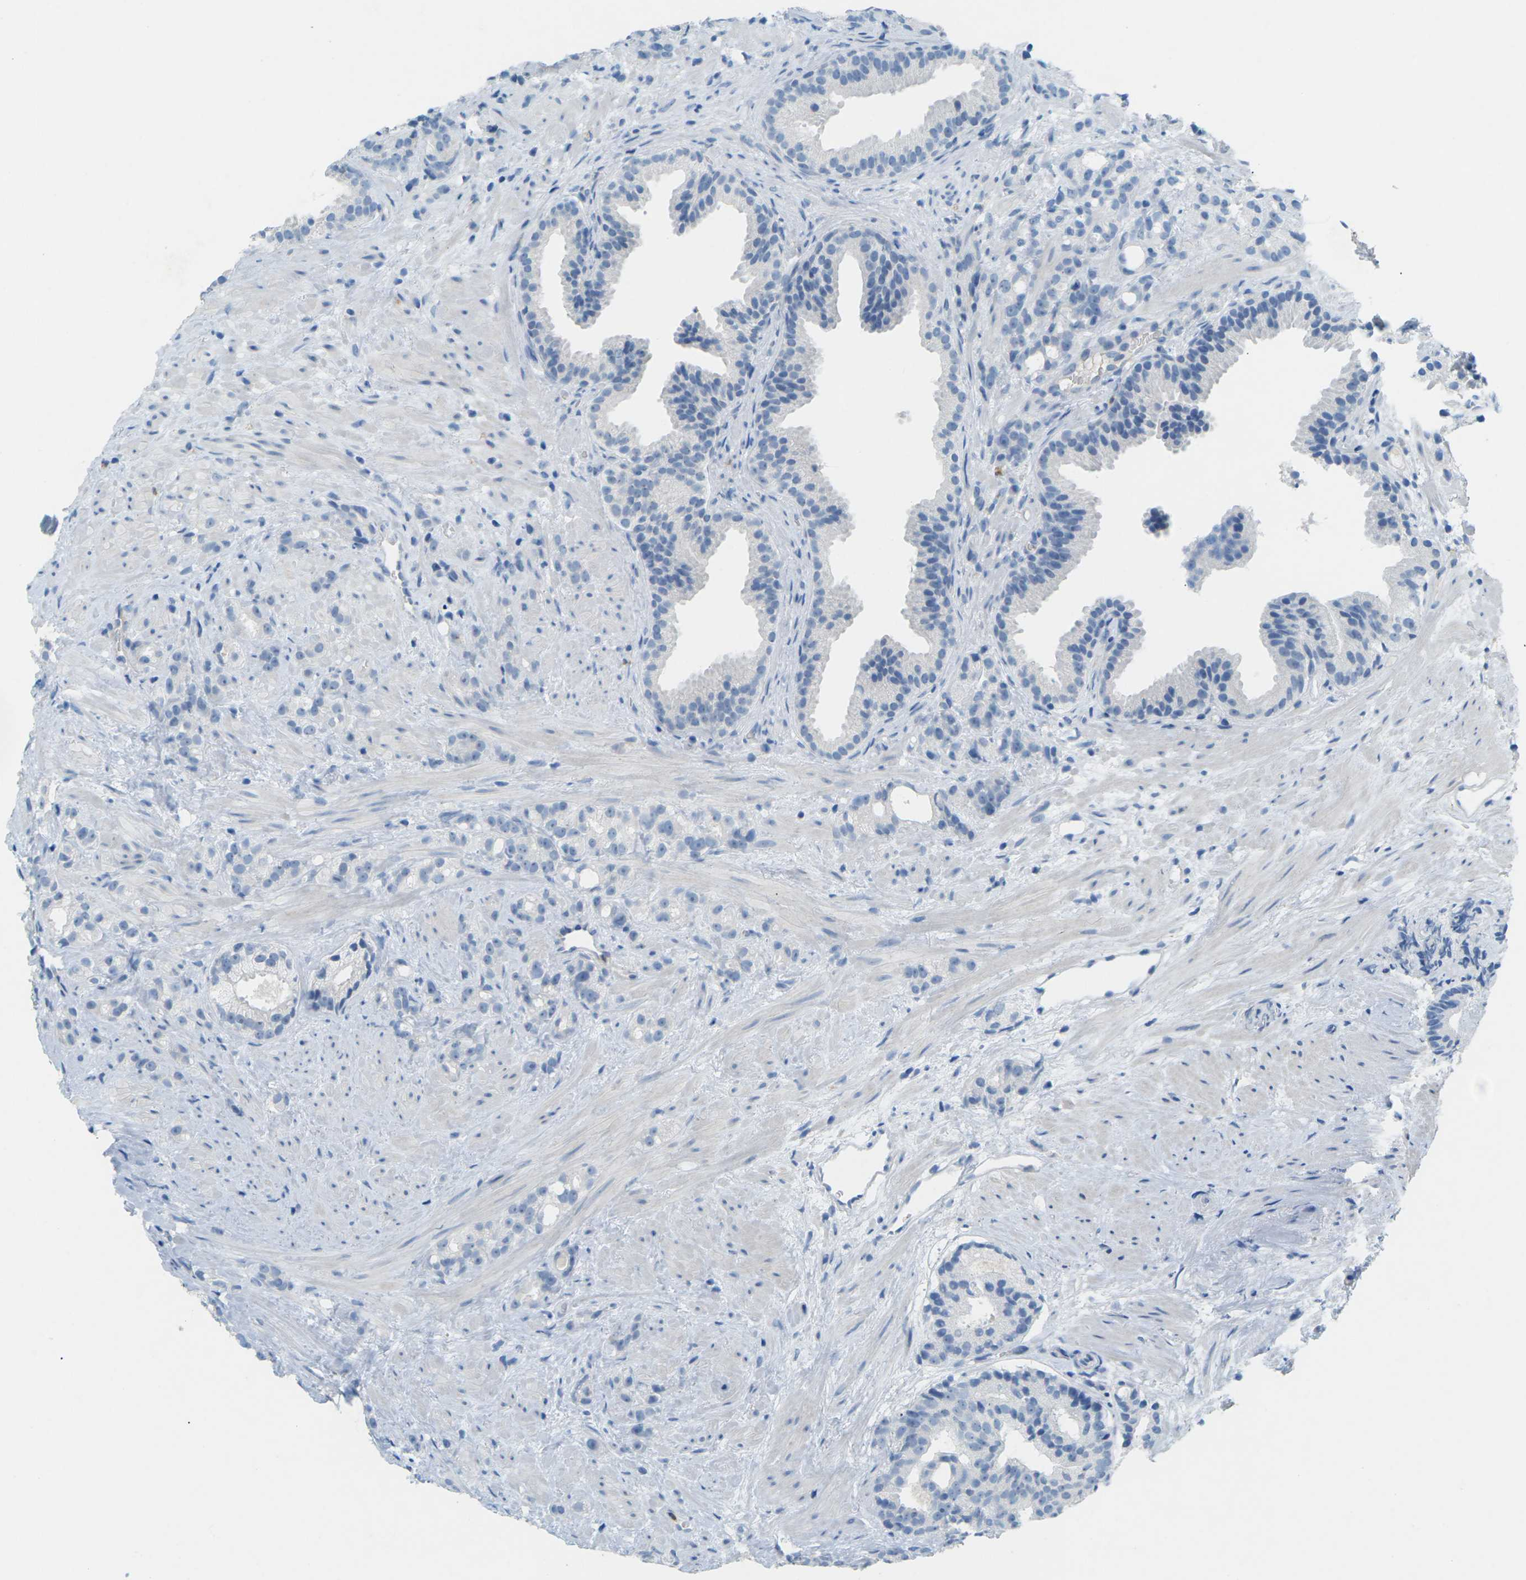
{"staining": {"intensity": "negative", "quantity": "none", "location": "none"}, "tissue": "prostate cancer", "cell_type": "Tumor cells", "image_type": "cancer", "snomed": [{"axis": "morphology", "description": "Adenocarcinoma, Low grade"}, {"axis": "topography", "description": "Prostate"}], "caption": "Tumor cells are negative for brown protein staining in prostate low-grade adenocarcinoma.", "gene": "CDH16", "patient": {"sex": "male", "age": 89}}